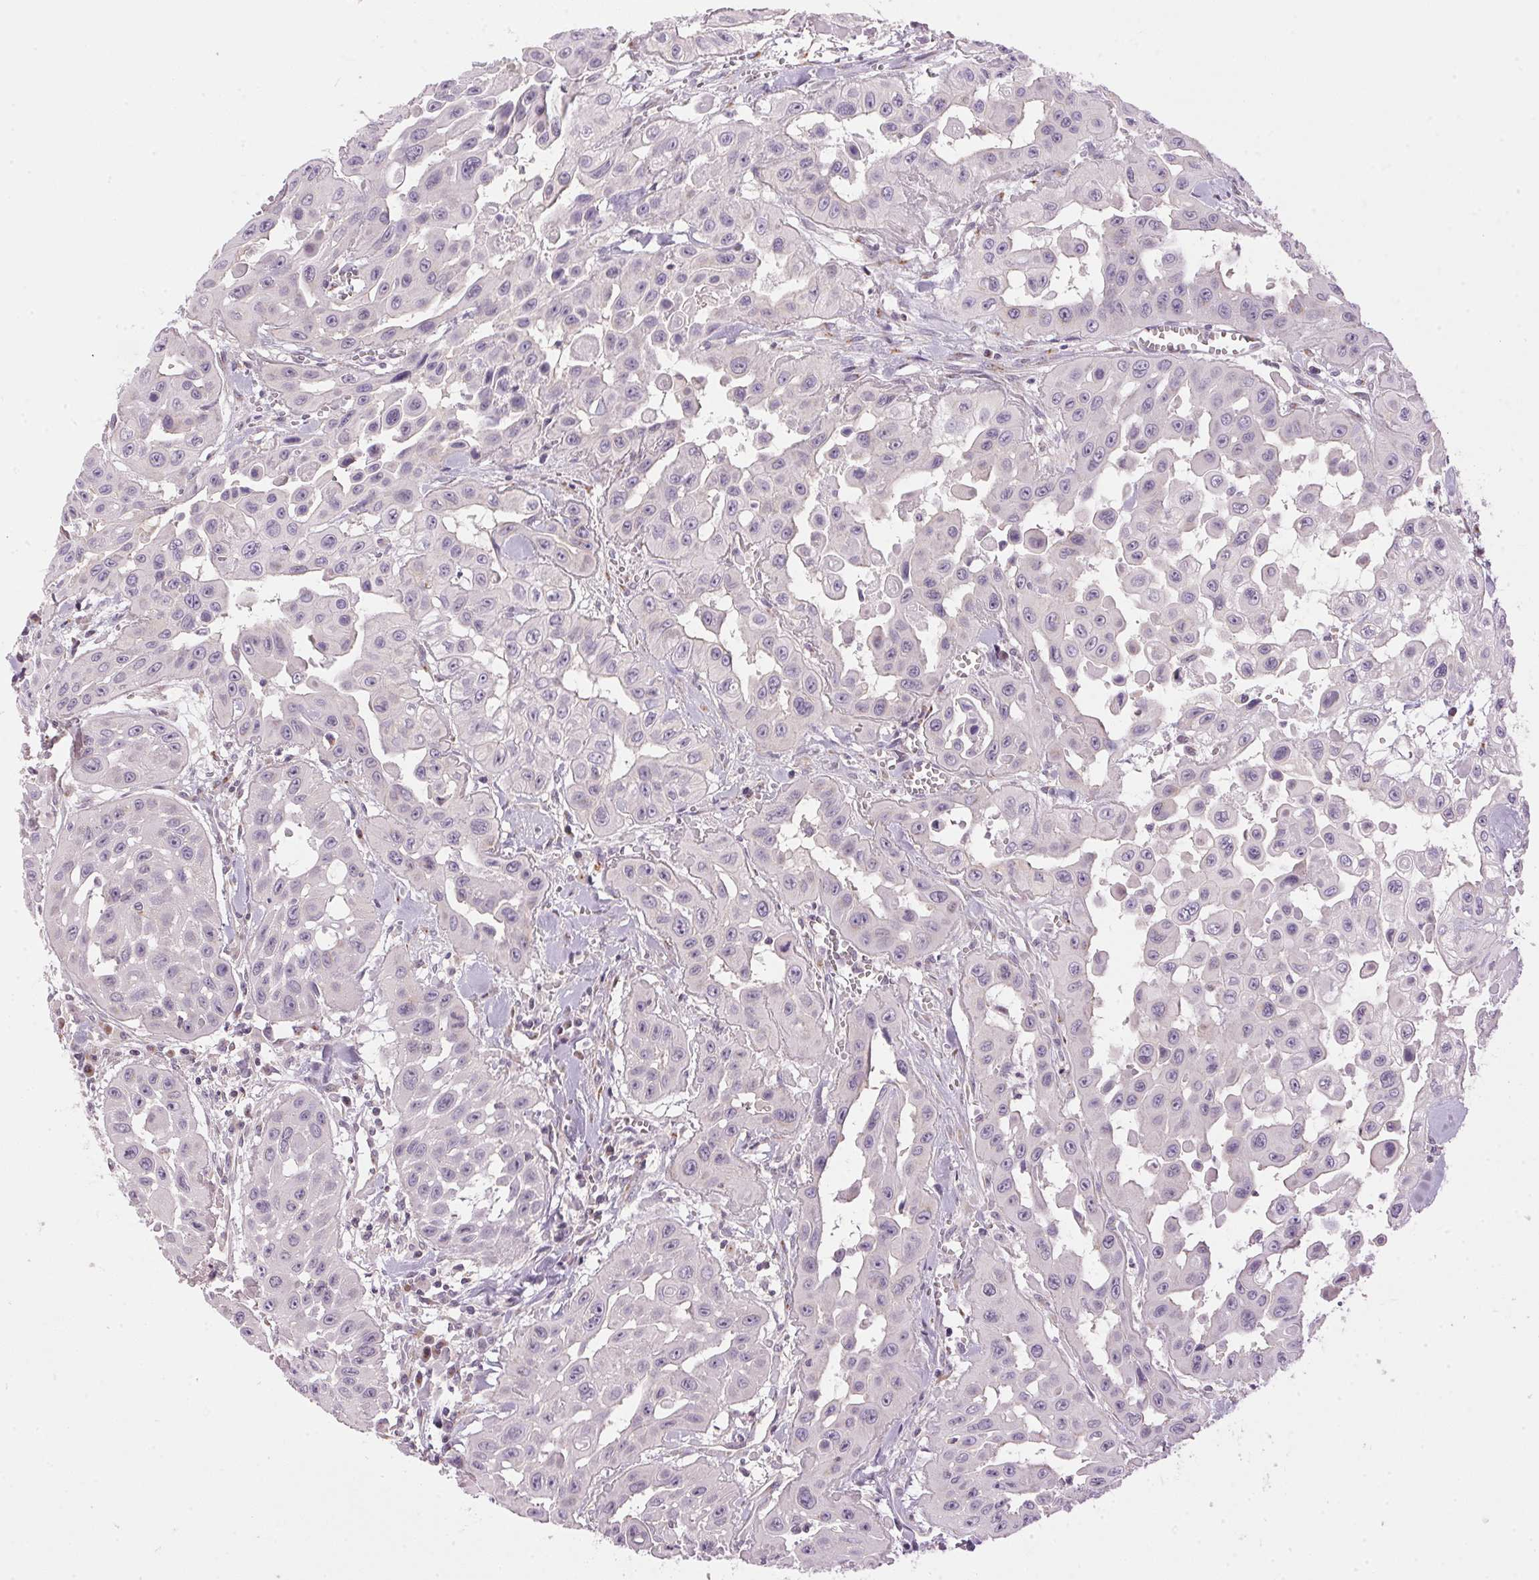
{"staining": {"intensity": "negative", "quantity": "none", "location": "none"}, "tissue": "head and neck cancer", "cell_type": "Tumor cells", "image_type": "cancer", "snomed": [{"axis": "morphology", "description": "Adenocarcinoma, NOS"}, {"axis": "topography", "description": "Head-Neck"}], "caption": "Tumor cells show no significant staining in adenocarcinoma (head and neck).", "gene": "GOLPH3", "patient": {"sex": "male", "age": 73}}